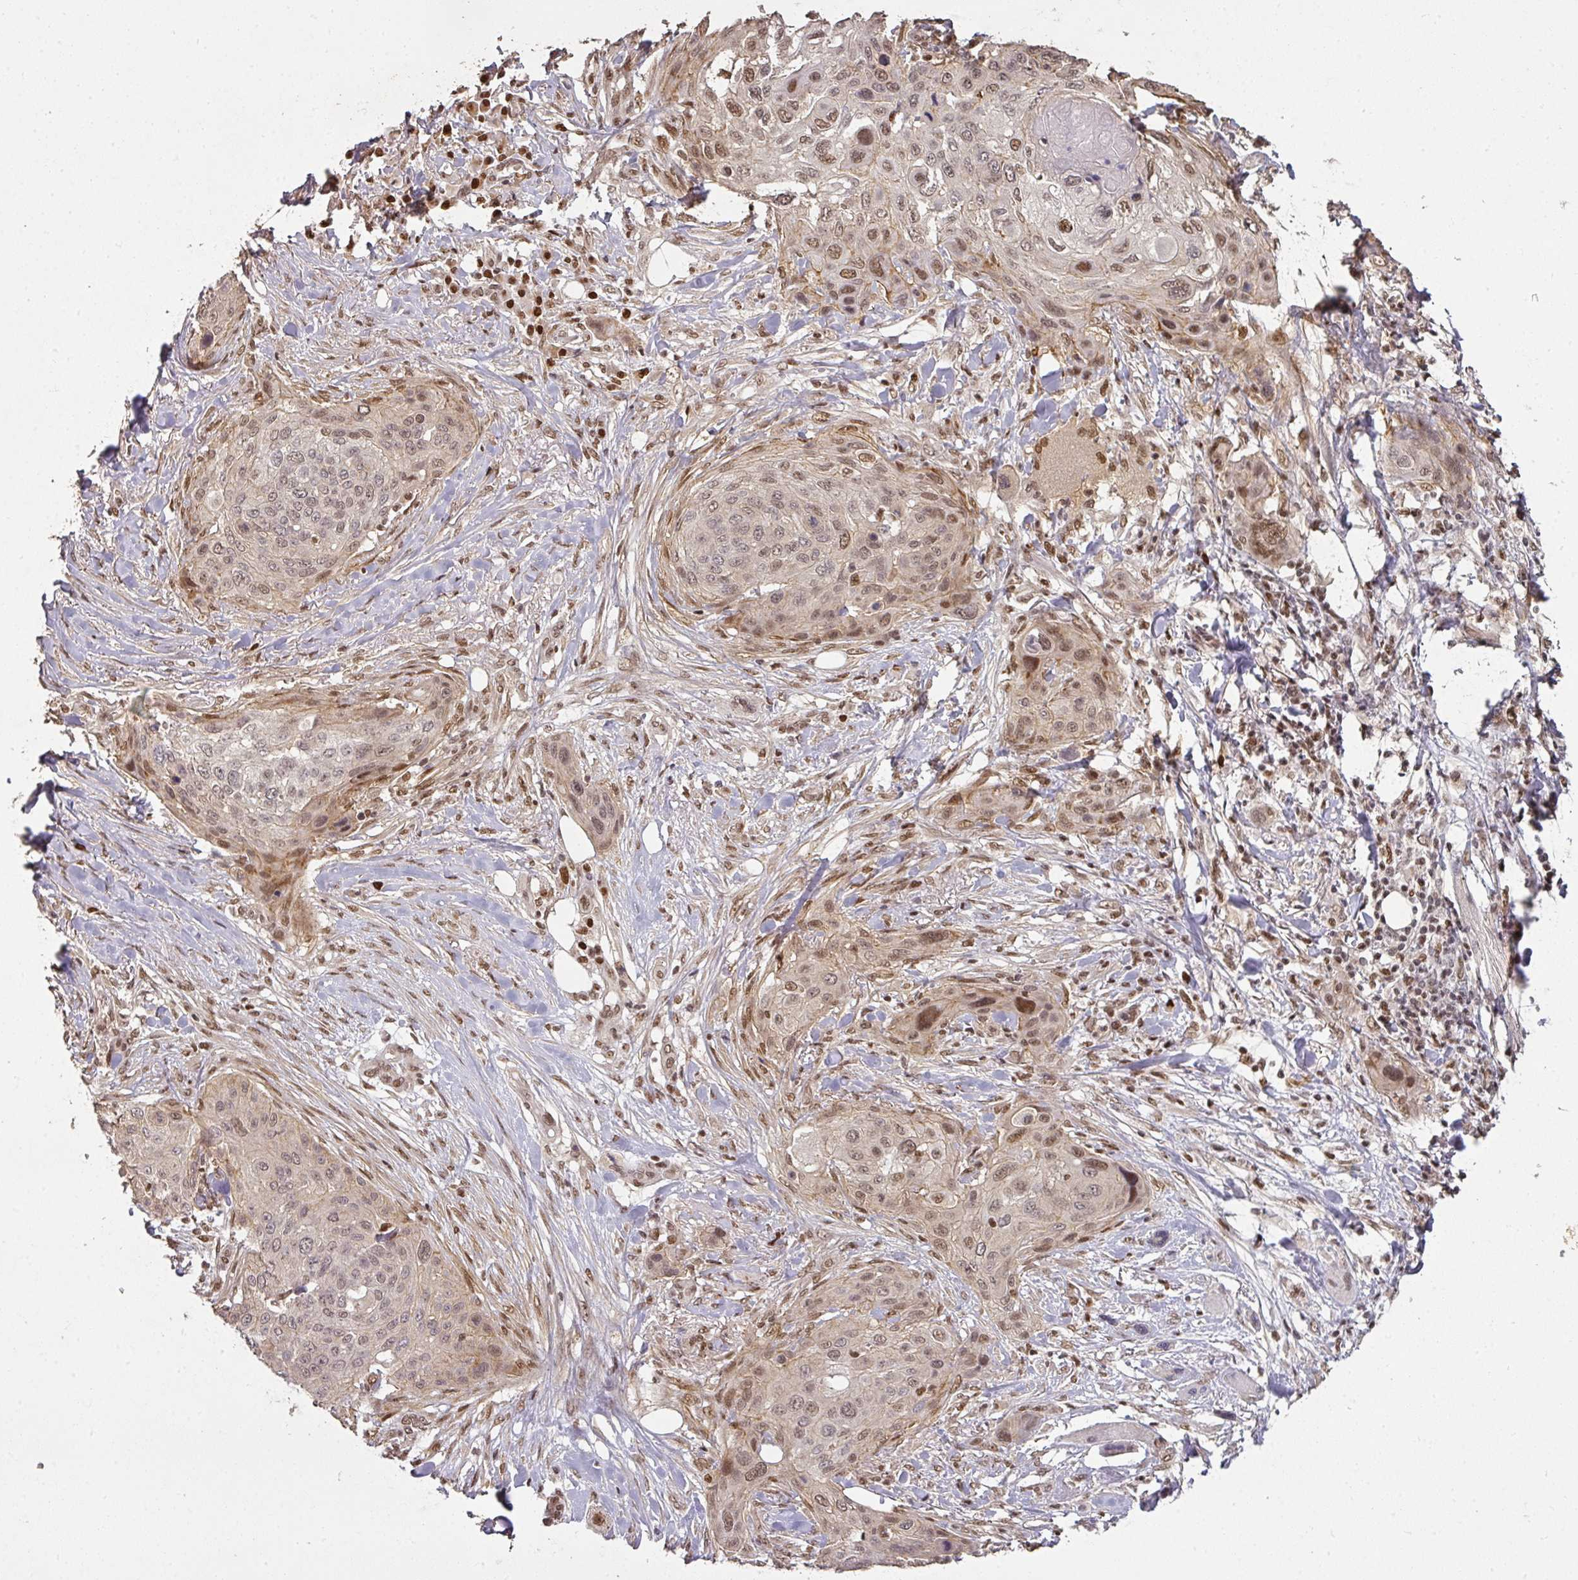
{"staining": {"intensity": "moderate", "quantity": "25%-75%", "location": "nuclear"}, "tissue": "skin cancer", "cell_type": "Tumor cells", "image_type": "cancer", "snomed": [{"axis": "morphology", "description": "Squamous cell carcinoma, NOS"}, {"axis": "topography", "description": "Skin"}], "caption": "IHC photomicrograph of human skin cancer stained for a protein (brown), which demonstrates medium levels of moderate nuclear expression in about 25%-75% of tumor cells.", "gene": "GPRIN2", "patient": {"sex": "female", "age": 87}}